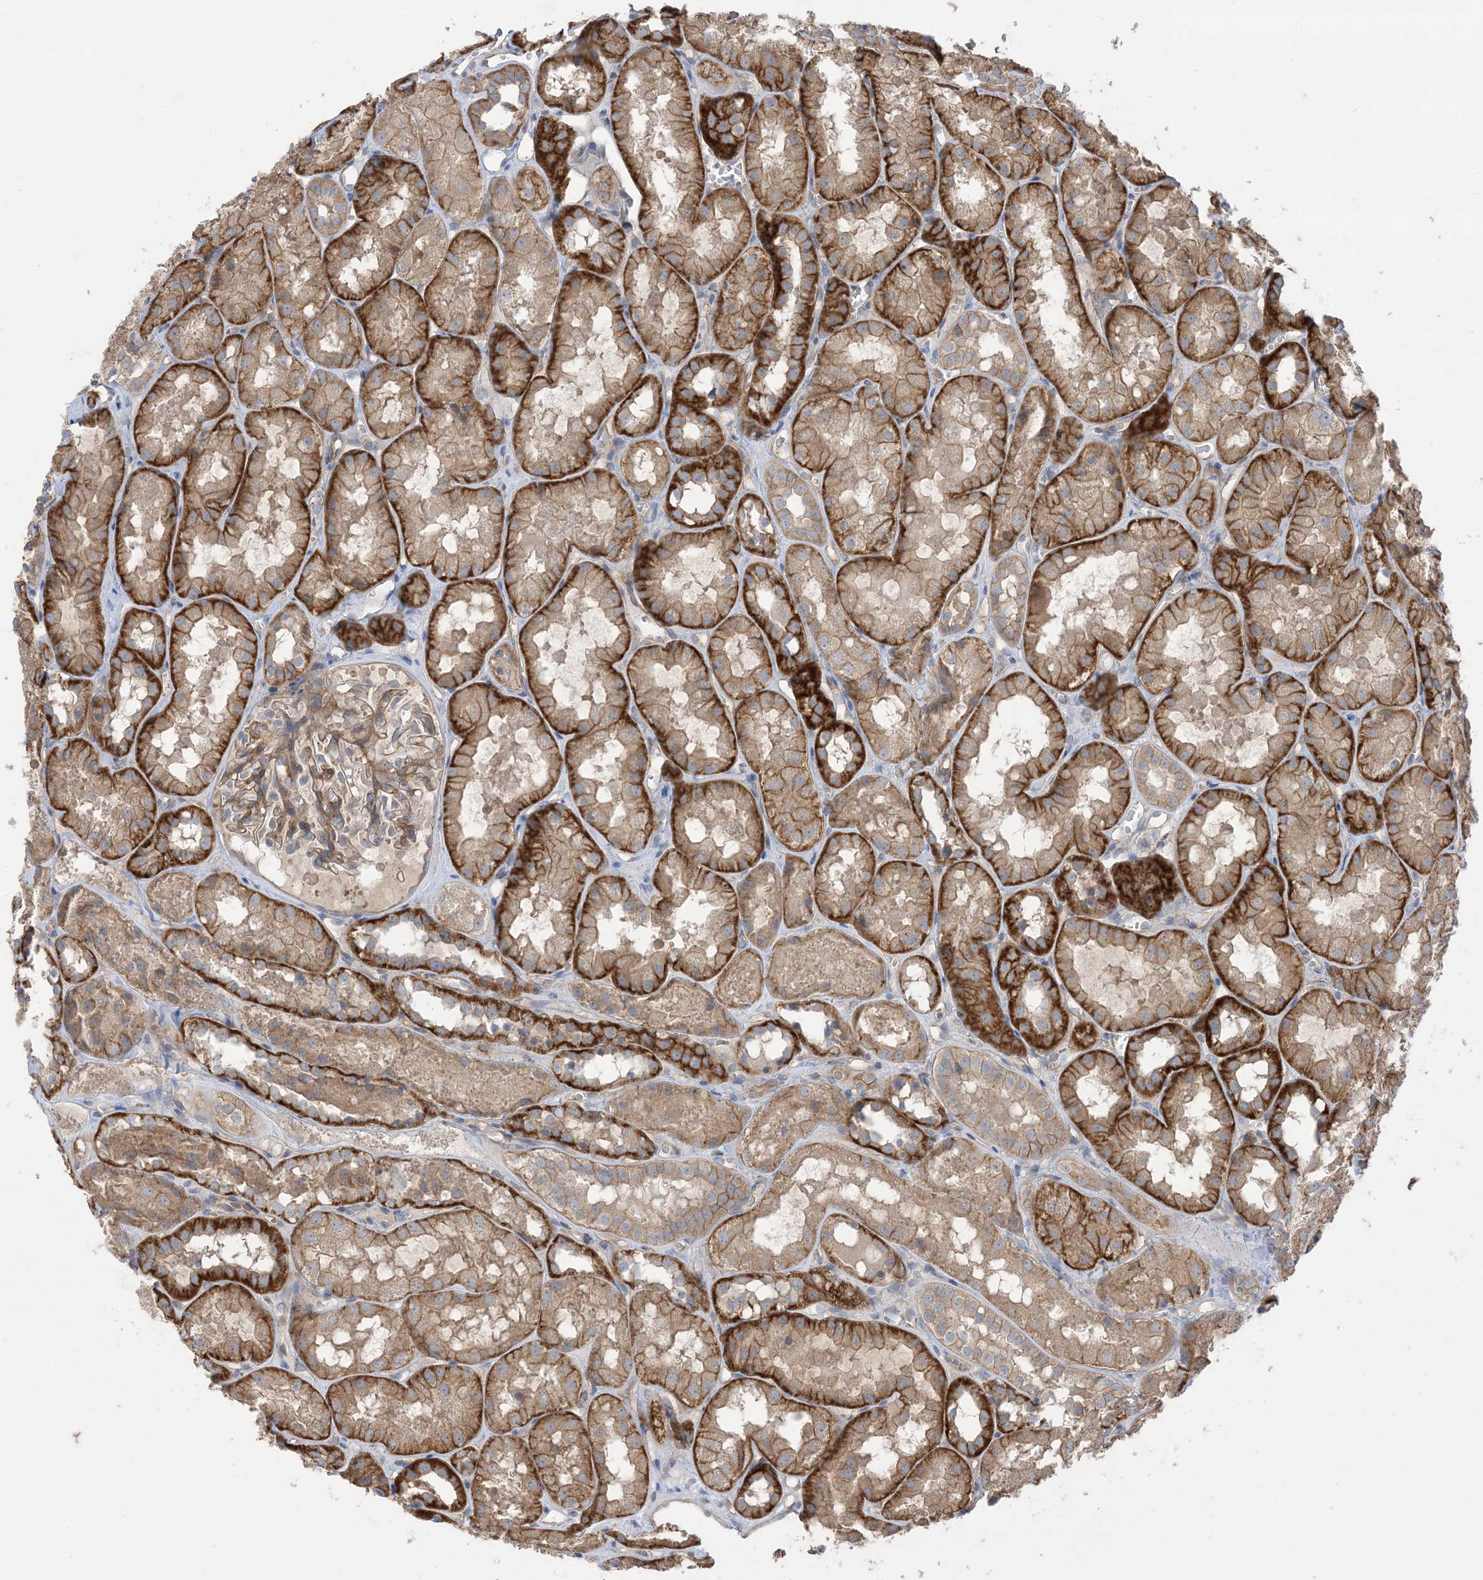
{"staining": {"intensity": "moderate", "quantity": "25%-75%", "location": "cytoplasmic/membranous"}, "tissue": "kidney", "cell_type": "Cells in glomeruli", "image_type": "normal", "snomed": [{"axis": "morphology", "description": "Normal tissue, NOS"}, {"axis": "topography", "description": "Kidney"}], "caption": "Kidney stained with immunohistochemistry shows moderate cytoplasmic/membranous positivity in approximately 25%-75% of cells in glomeruli. The staining was performed using DAB (3,3'-diaminobenzidine) to visualize the protein expression in brown, while the nuclei were stained in blue with hematoxylin (Magnification: 20x).", "gene": "CCNY", "patient": {"sex": "male", "age": 16}}